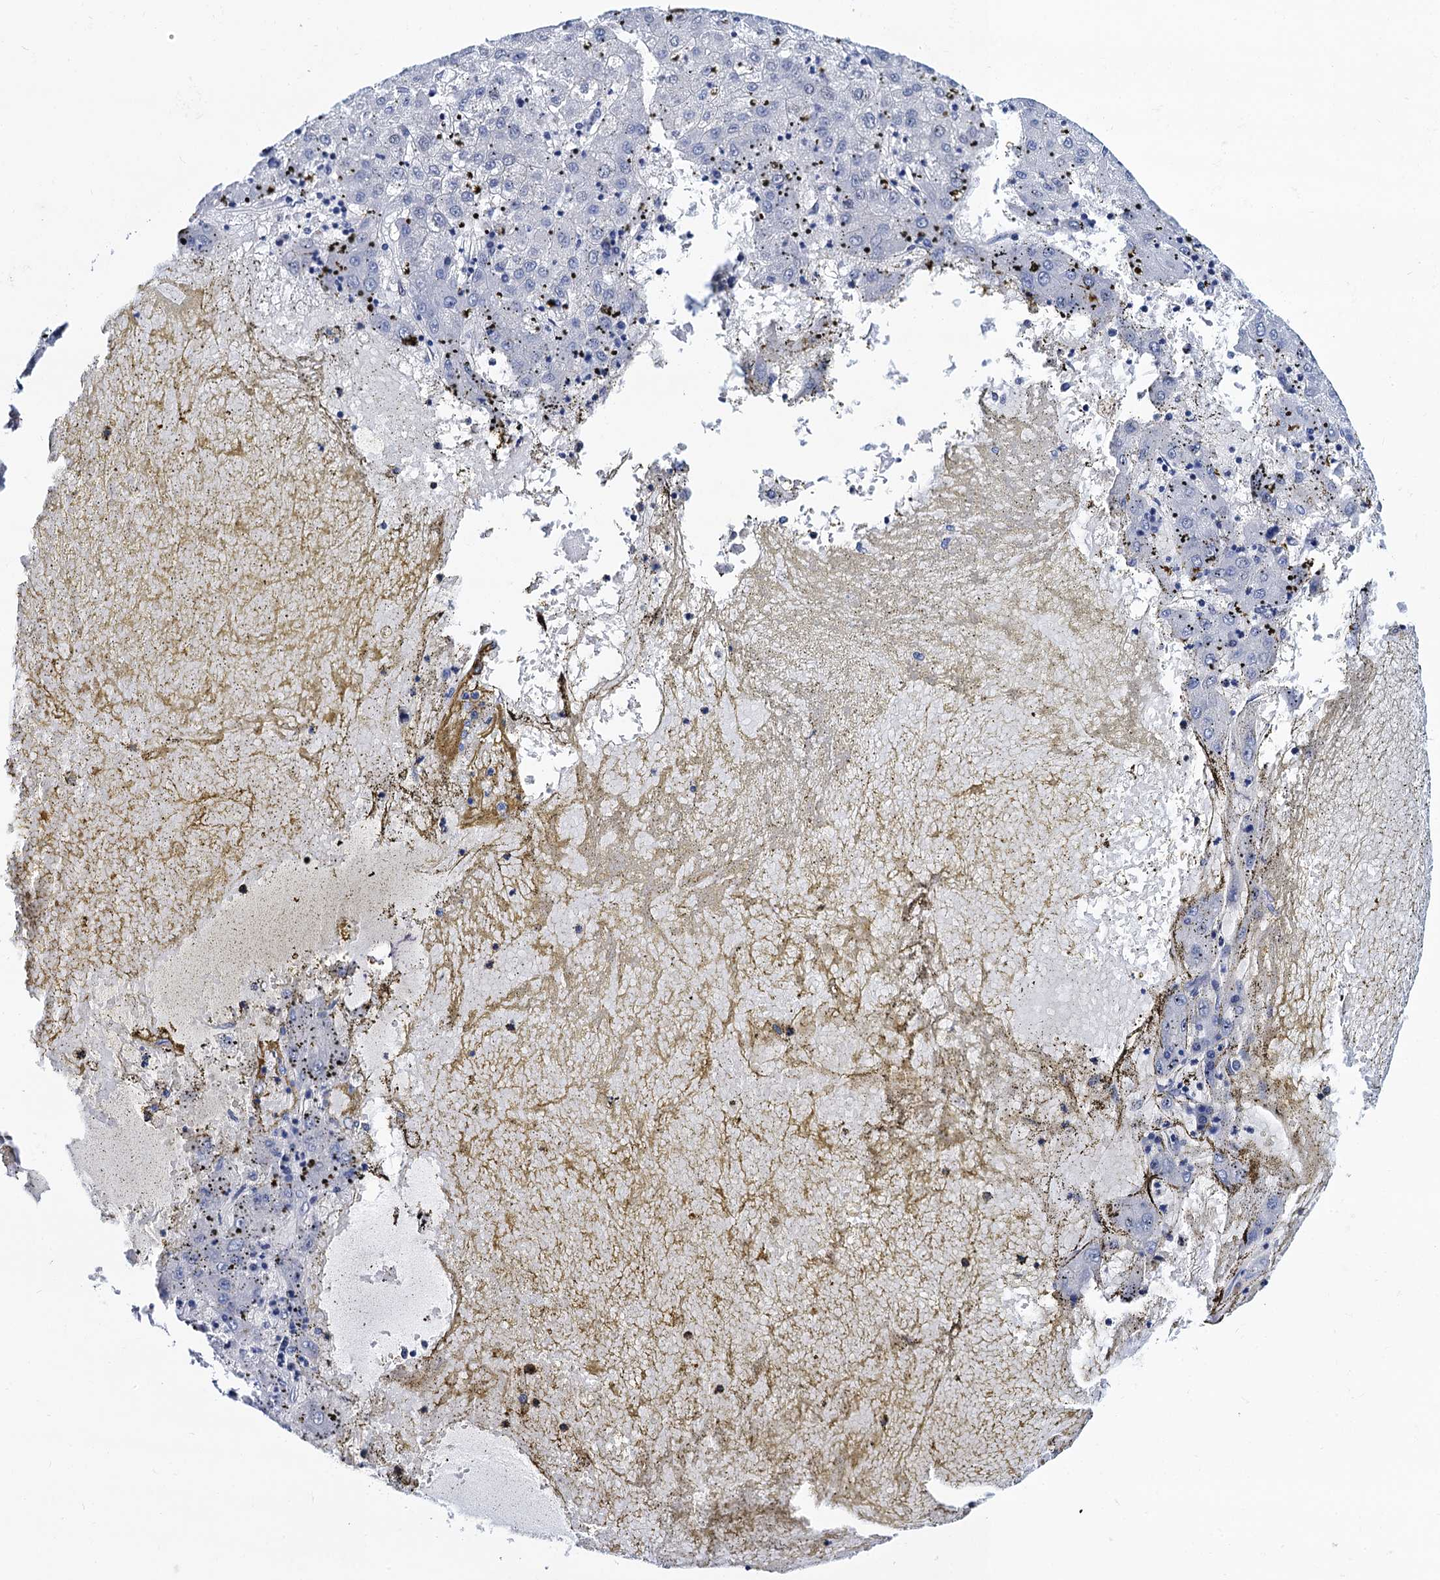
{"staining": {"intensity": "negative", "quantity": "none", "location": "none"}, "tissue": "liver cancer", "cell_type": "Tumor cells", "image_type": "cancer", "snomed": [{"axis": "morphology", "description": "Carcinoma, Hepatocellular, NOS"}, {"axis": "topography", "description": "Liver"}], "caption": "This is an immunohistochemistry micrograph of liver hepatocellular carcinoma. There is no expression in tumor cells.", "gene": "ZDHHC18", "patient": {"sex": "male", "age": 72}}